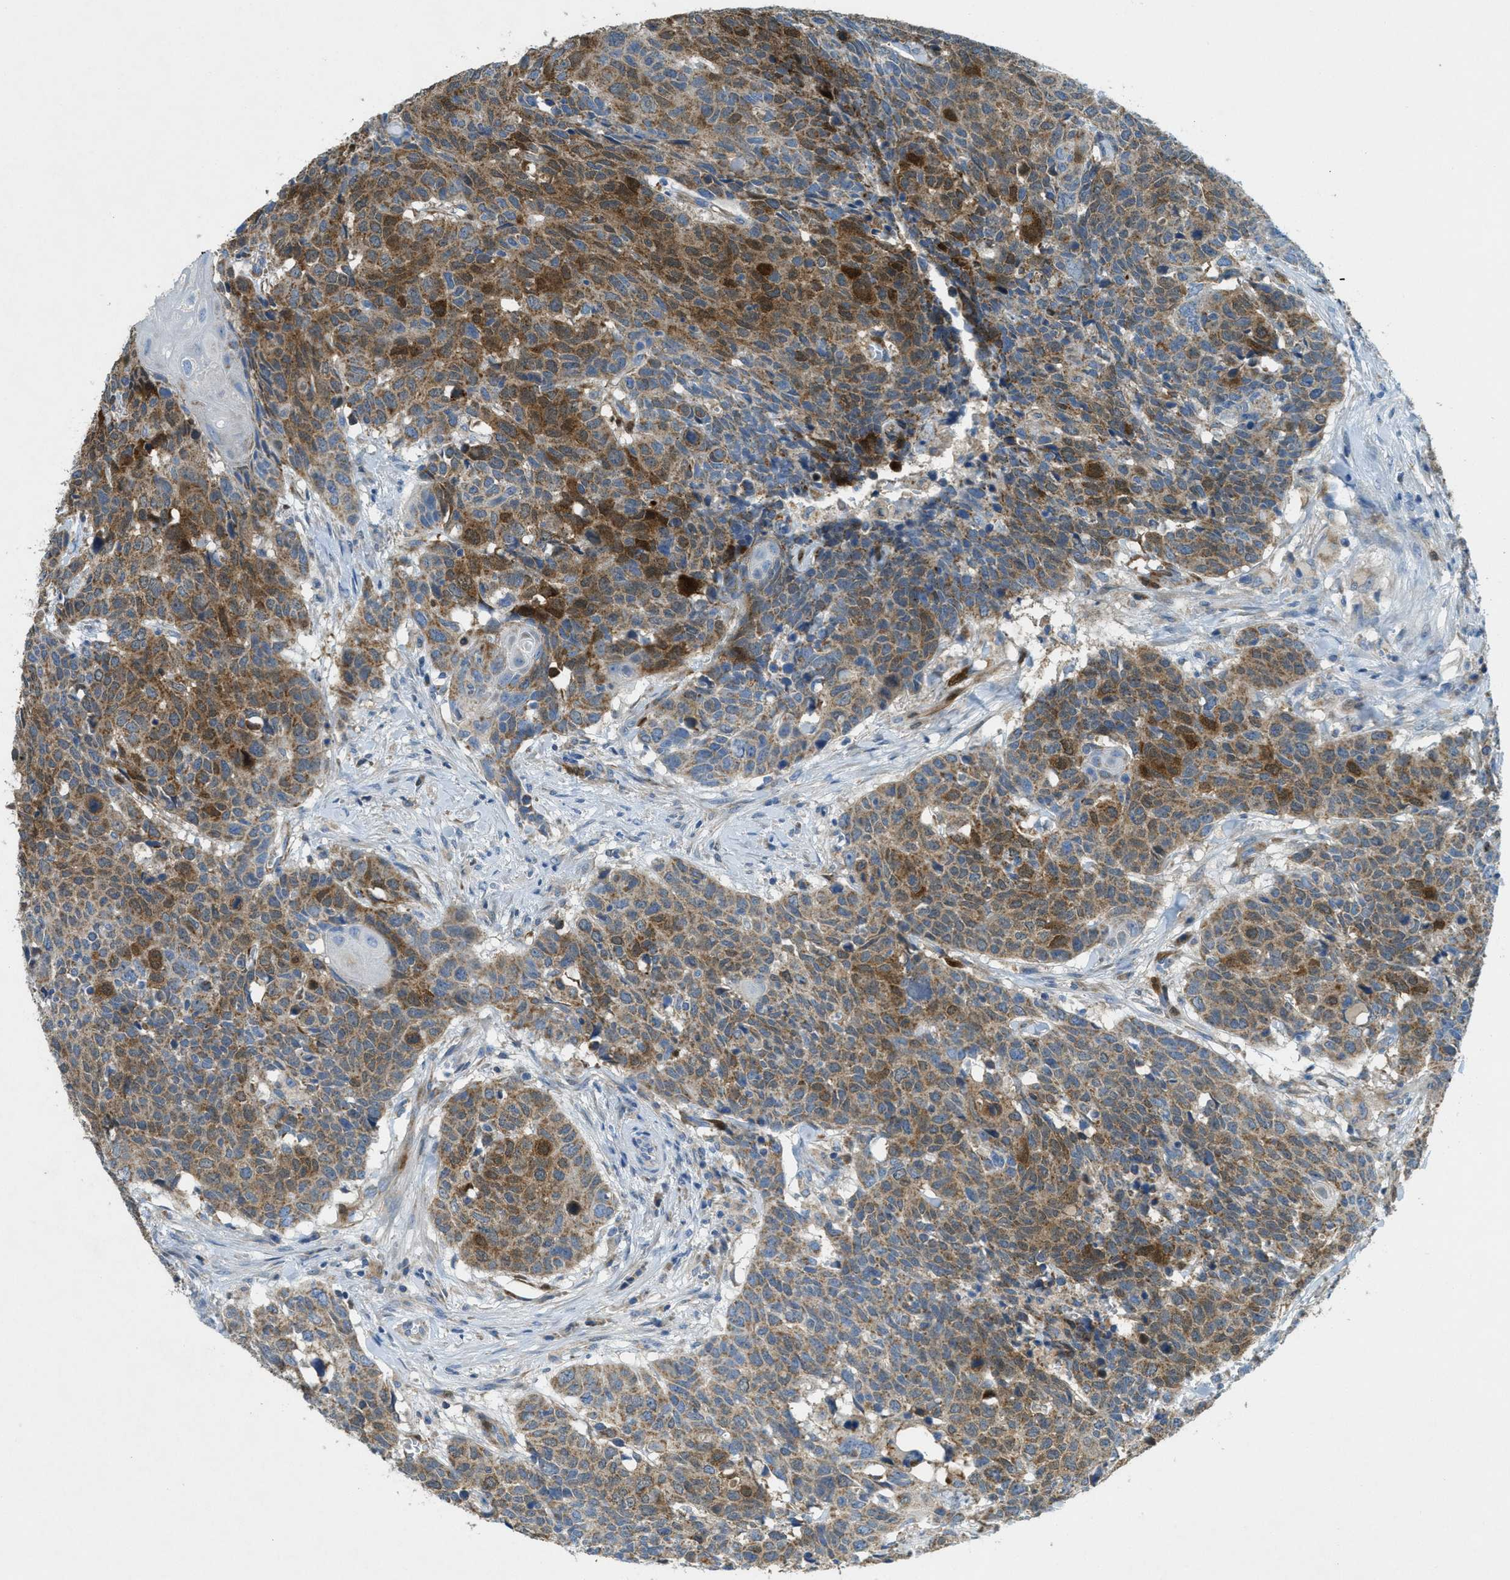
{"staining": {"intensity": "moderate", "quantity": ">75%", "location": "cytoplasmic/membranous"}, "tissue": "head and neck cancer", "cell_type": "Tumor cells", "image_type": "cancer", "snomed": [{"axis": "morphology", "description": "Squamous cell carcinoma, NOS"}, {"axis": "topography", "description": "Head-Neck"}], "caption": "A high-resolution image shows immunohistochemistry staining of head and neck cancer, which shows moderate cytoplasmic/membranous staining in approximately >75% of tumor cells.", "gene": "CYGB", "patient": {"sex": "male", "age": 66}}